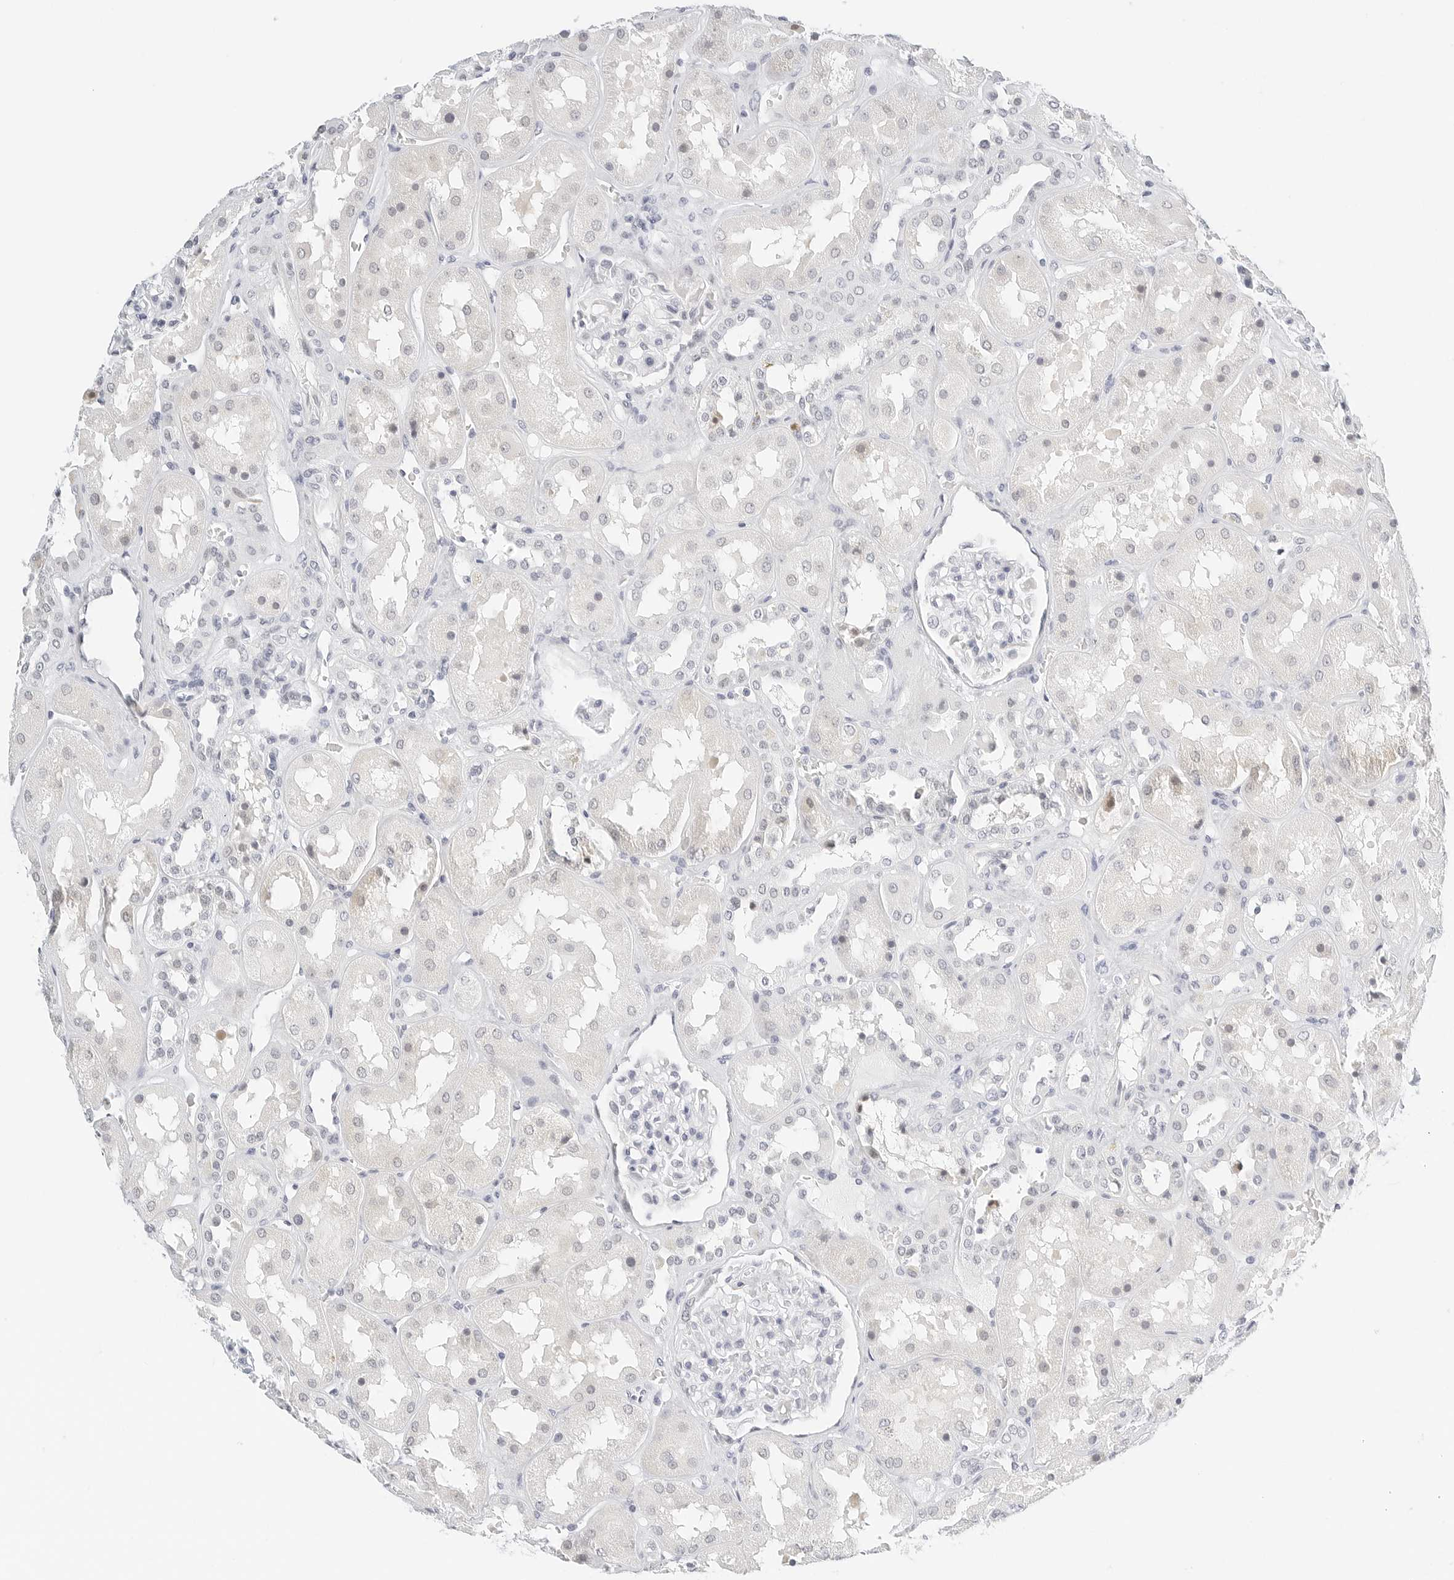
{"staining": {"intensity": "negative", "quantity": "none", "location": "none"}, "tissue": "kidney", "cell_type": "Cells in glomeruli", "image_type": "normal", "snomed": [{"axis": "morphology", "description": "Normal tissue, NOS"}, {"axis": "topography", "description": "Kidney"}], "caption": "This is an immunohistochemistry (IHC) image of normal human kidney. There is no positivity in cells in glomeruli.", "gene": "CD22", "patient": {"sex": "male", "age": 70}}